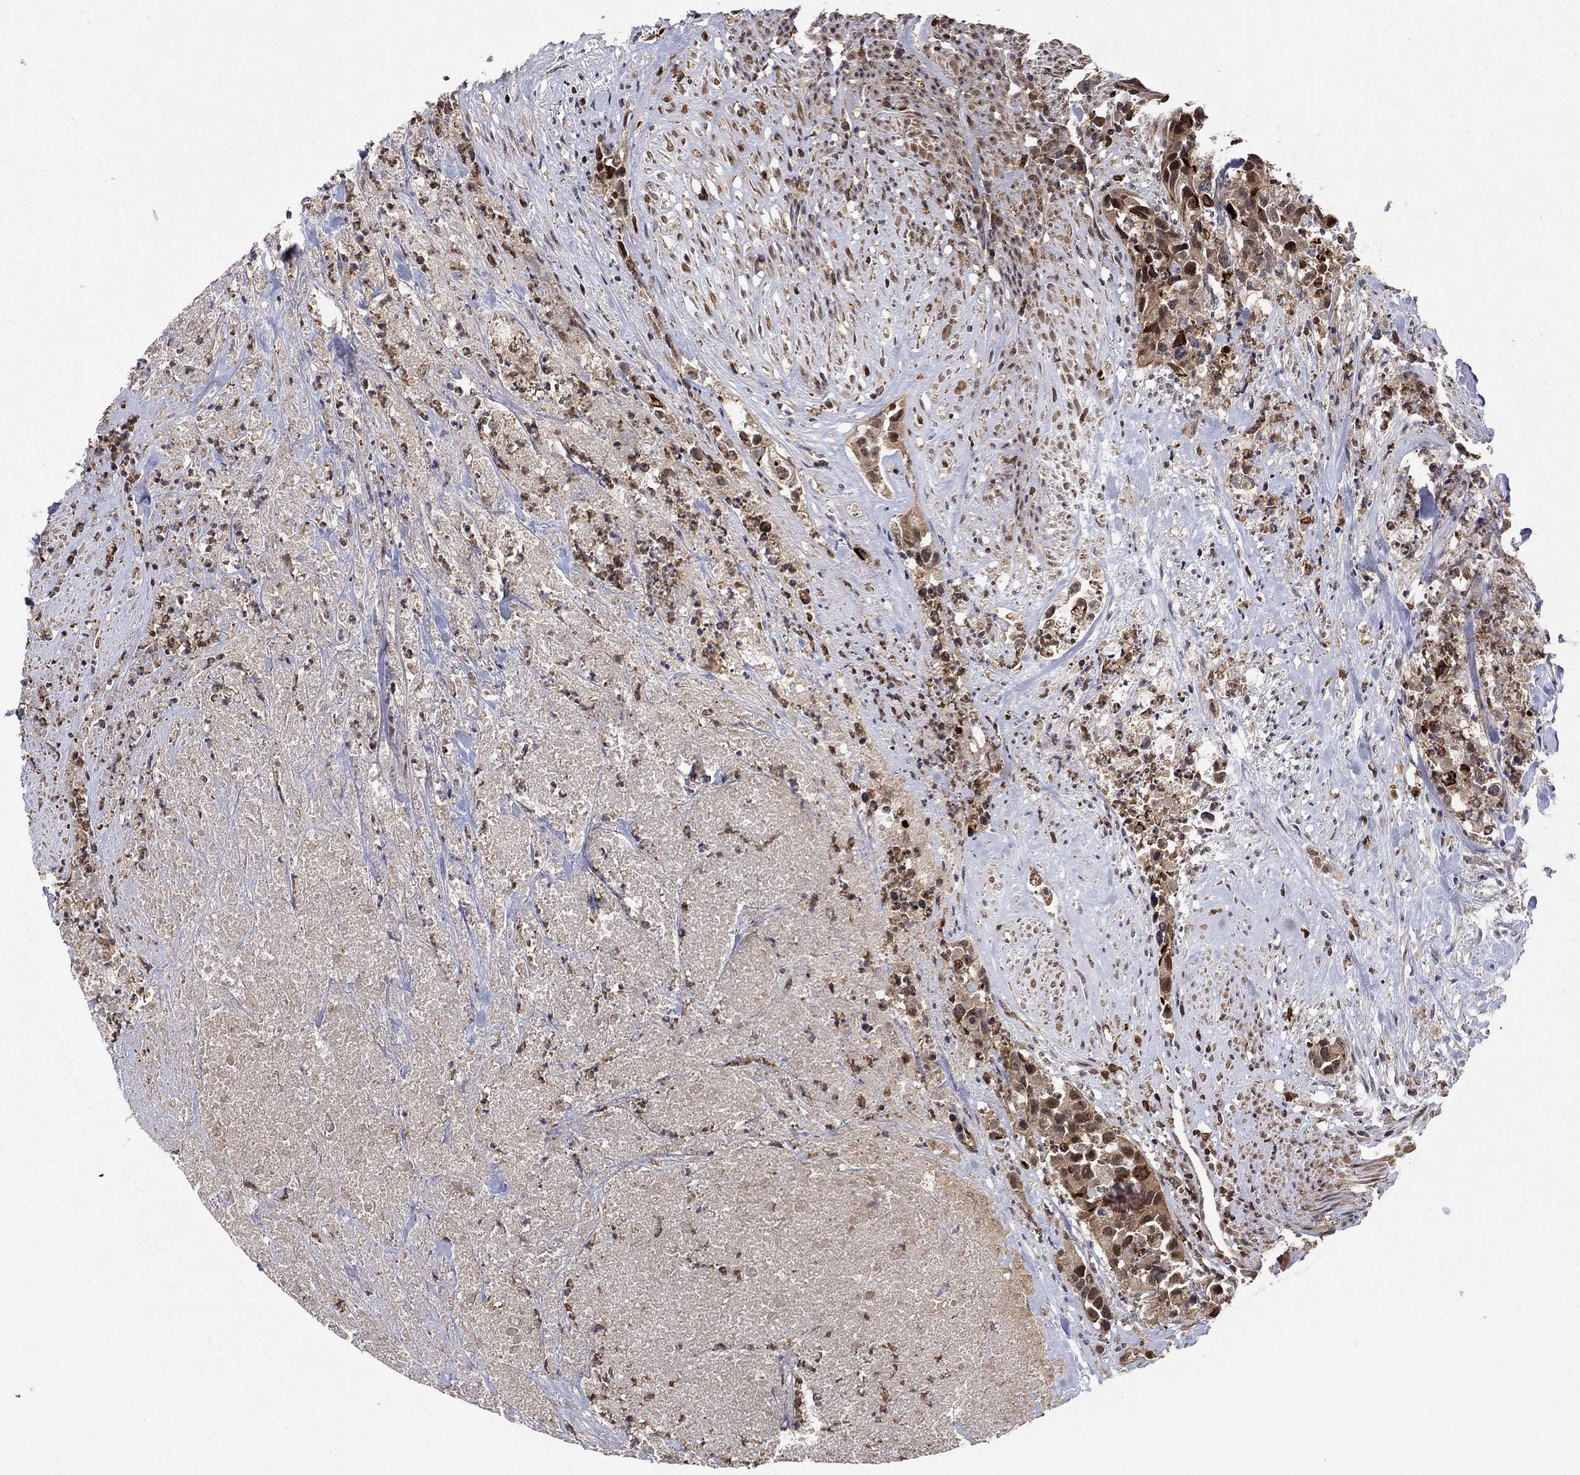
{"staining": {"intensity": "strong", "quantity": "25%-75%", "location": "cytoplasmic/membranous,nuclear"}, "tissue": "urothelial cancer", "cell_type": "Tumor cells", "image_type": "cancer", "snomed": [{"axis": "morphology", "description": "Urothelial carcinoma, High grade"}, {"axis": "topography", "description": "Urinary bladder"}], "caption": "The immunohistochemical stain highlights strong cytoplasmic/membranous and nuclear staining in tumor cells of high-grade urothelial carcinoma tissue.", "gene": "CCDC66", "patient": {"sex": "female", "age": 73}}